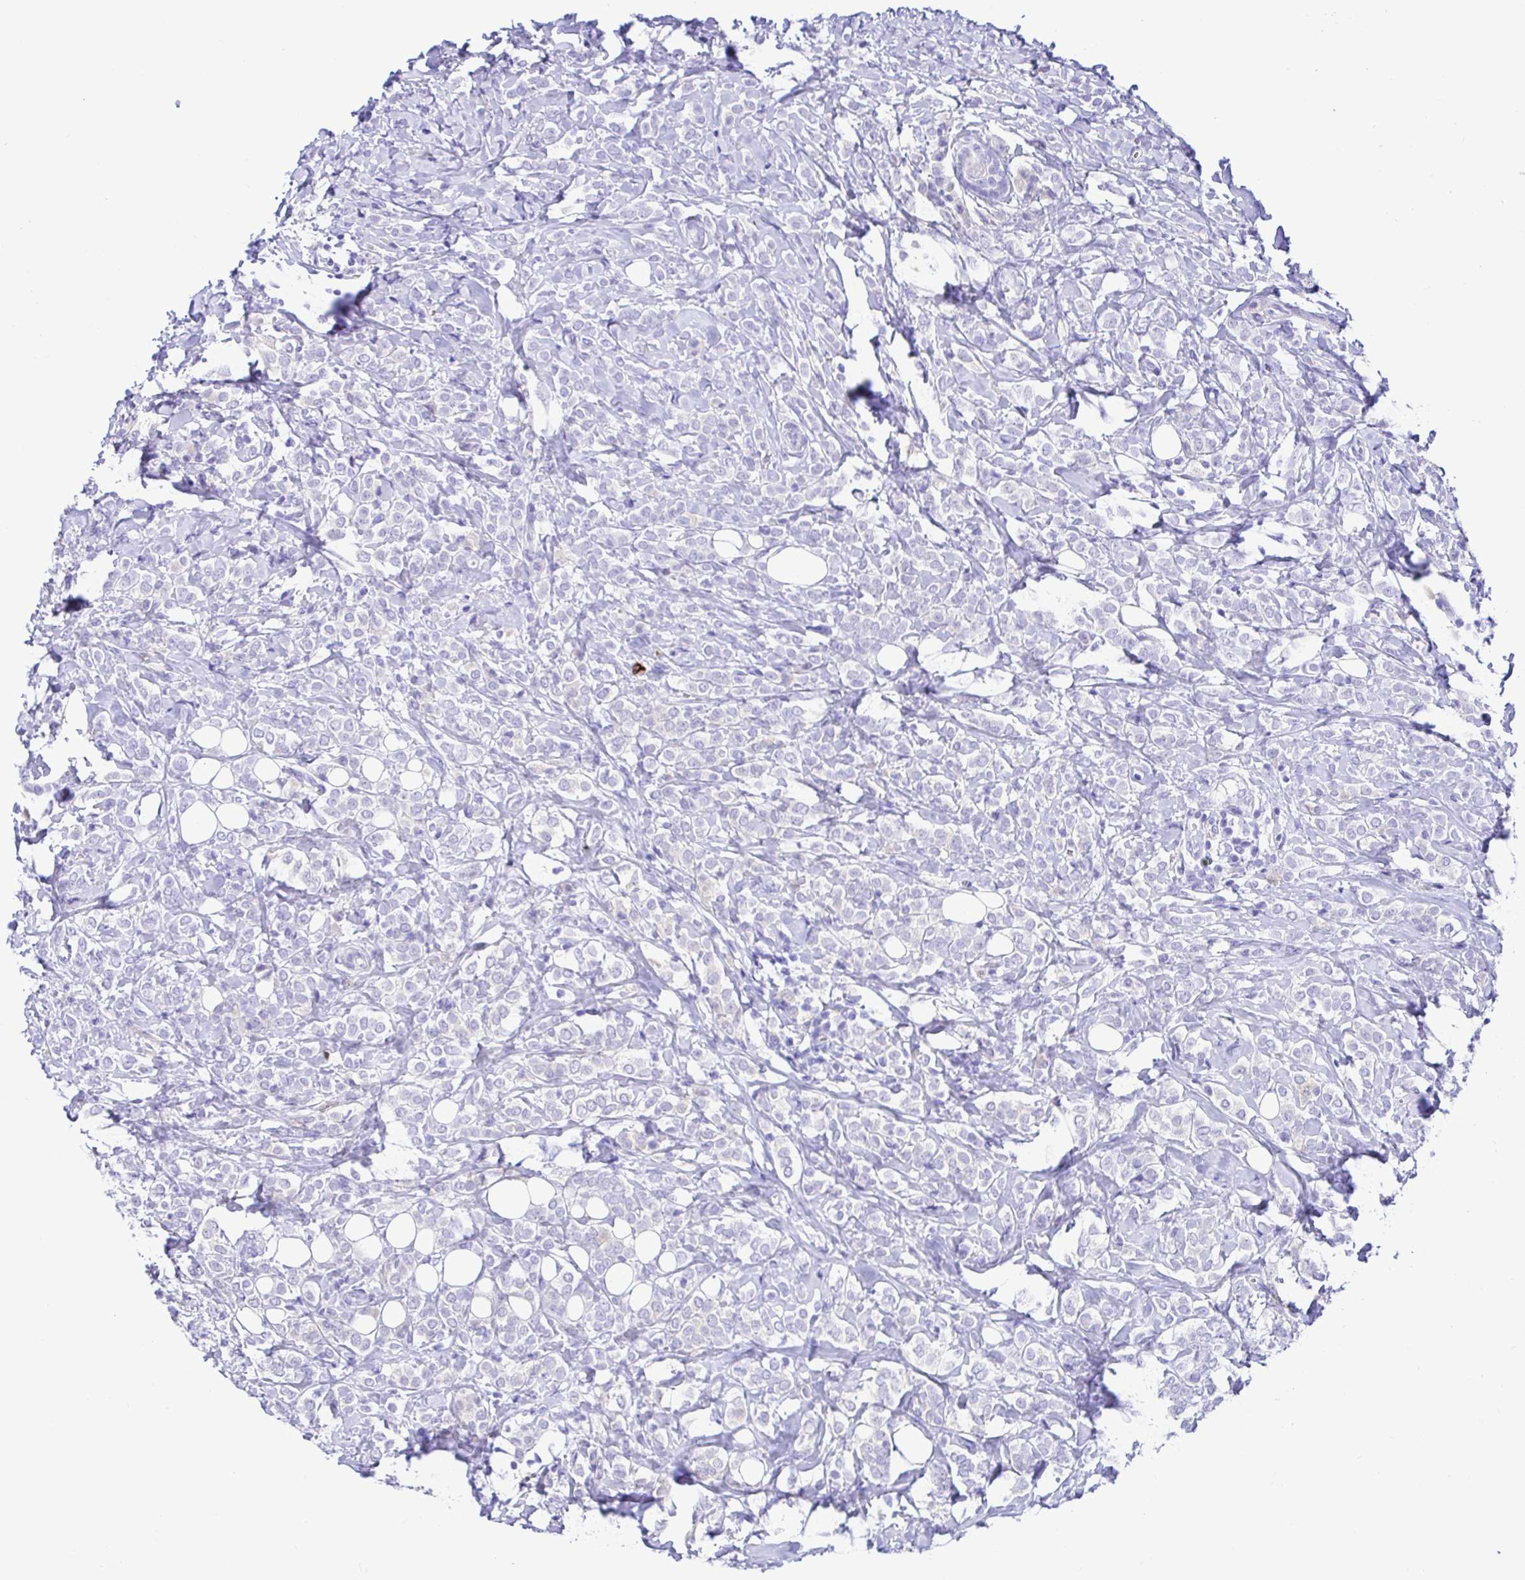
{"staining": {"intensity": "negative", "quantity": "none", "location": "none"}, "tissue": "breast cancer", "cell_type": "Tumor cells", "image_type": "cancer", "snomed": [{"axis": "morphology", "description": "Lobular carcinoma"}, {"axis": "topography", "description": "Breast"}], "caption": "High magnification brightfield microscopy of breast cancer stained with DAB (brown) and counterstained with hematoxylin (blue): tumor cells show no significant positivity.", "gene": "BACE2", "patient": {"sex": "female", "age": 49}}